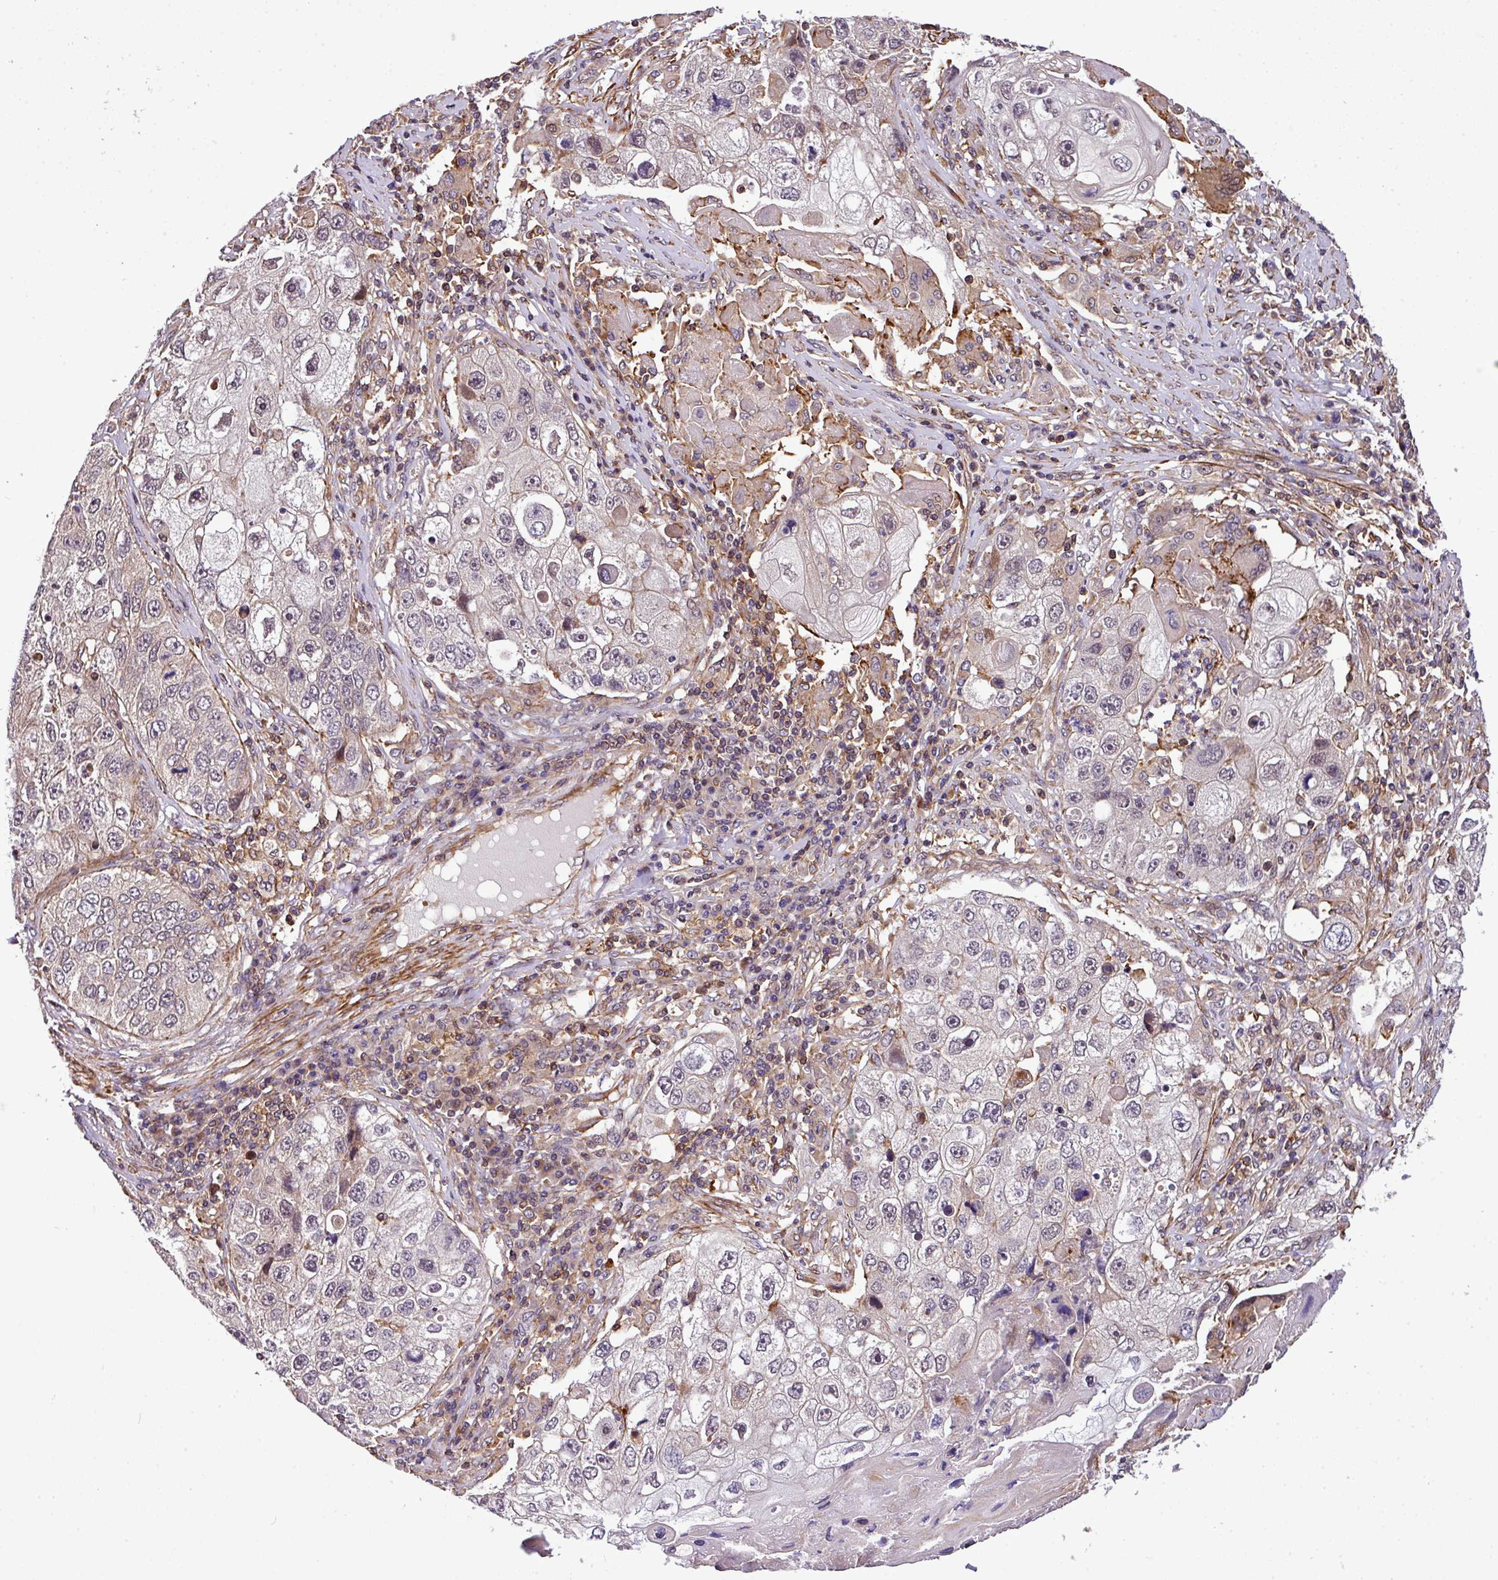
{"staining": {"intensity": "weak", "quantity": "<25%", "location": "cytoplasmic/membranous"}, "tissue": "lung cancer", "cell_type": "Tumor cells", "image_type": "cancer", "snomed": [{"axis": "morphology", "description": "Squamous cell carcinoma, NOS"}, {"axis": "topography", "description": "Lung"}], "caption": "Image shows no protein staining in tumor cells of lung cancer tissue.", "gene": "CASS4", "patient": {"sex": "male", "age": 61}}